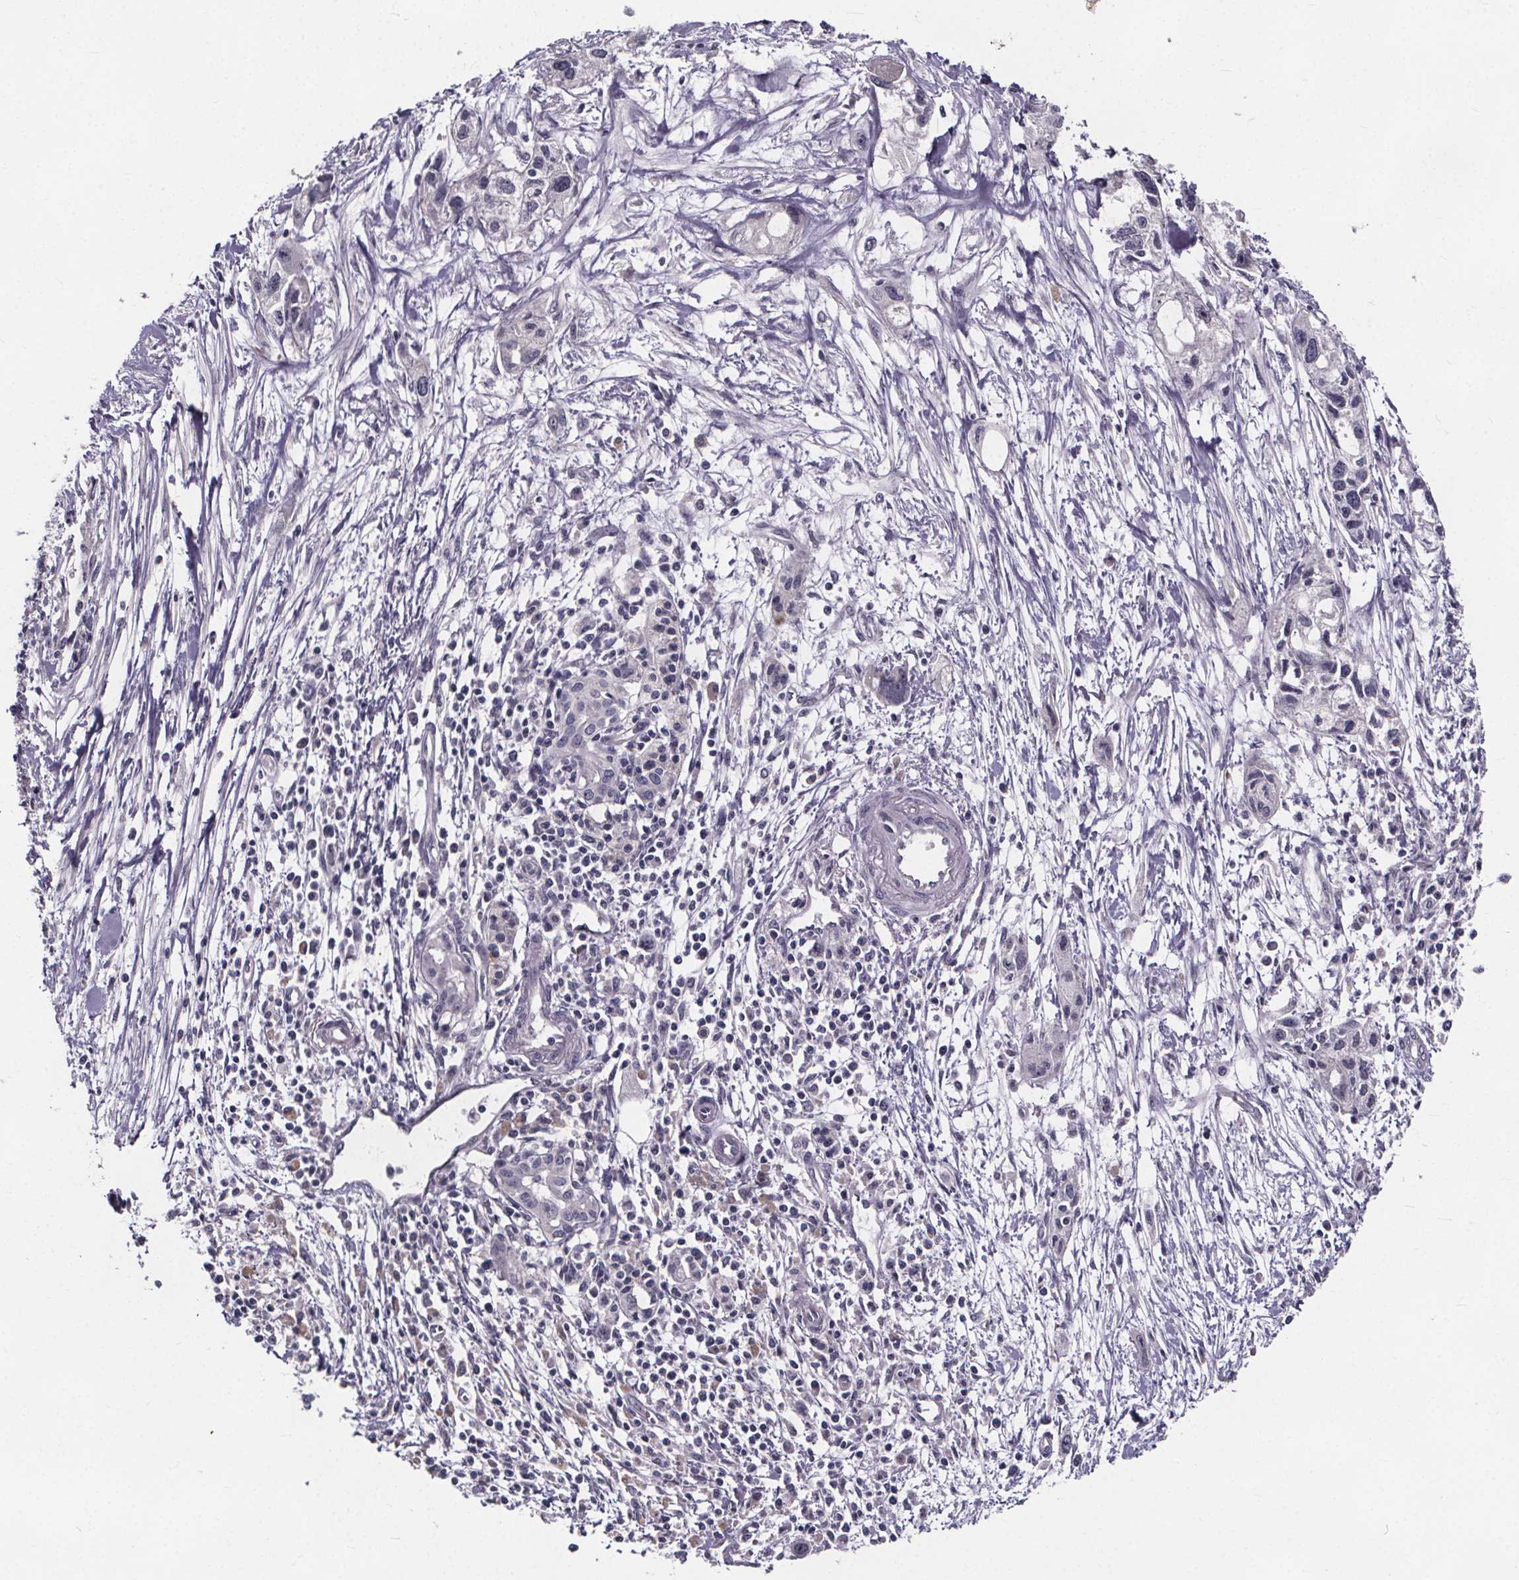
{"staining": {"intensity": "negative", "quantity": "none", "location": "none"}, "tissue": "pancreatic cancer", "cell_type": "Tumor cells", "image_type": "cancer", "snomed": [{"axis": "morphology", "description": "Adenocarcinoma, NOS"}, {"axis": "topography", "description": "Pancreas"}], "caption": "High power microscopy image of an IHC image of pancreatic adenocarcinoma, revealing no significant staining in tumor cells.", "gene": "FAM181B", "patient": {"sex": "female", "age": 61}}